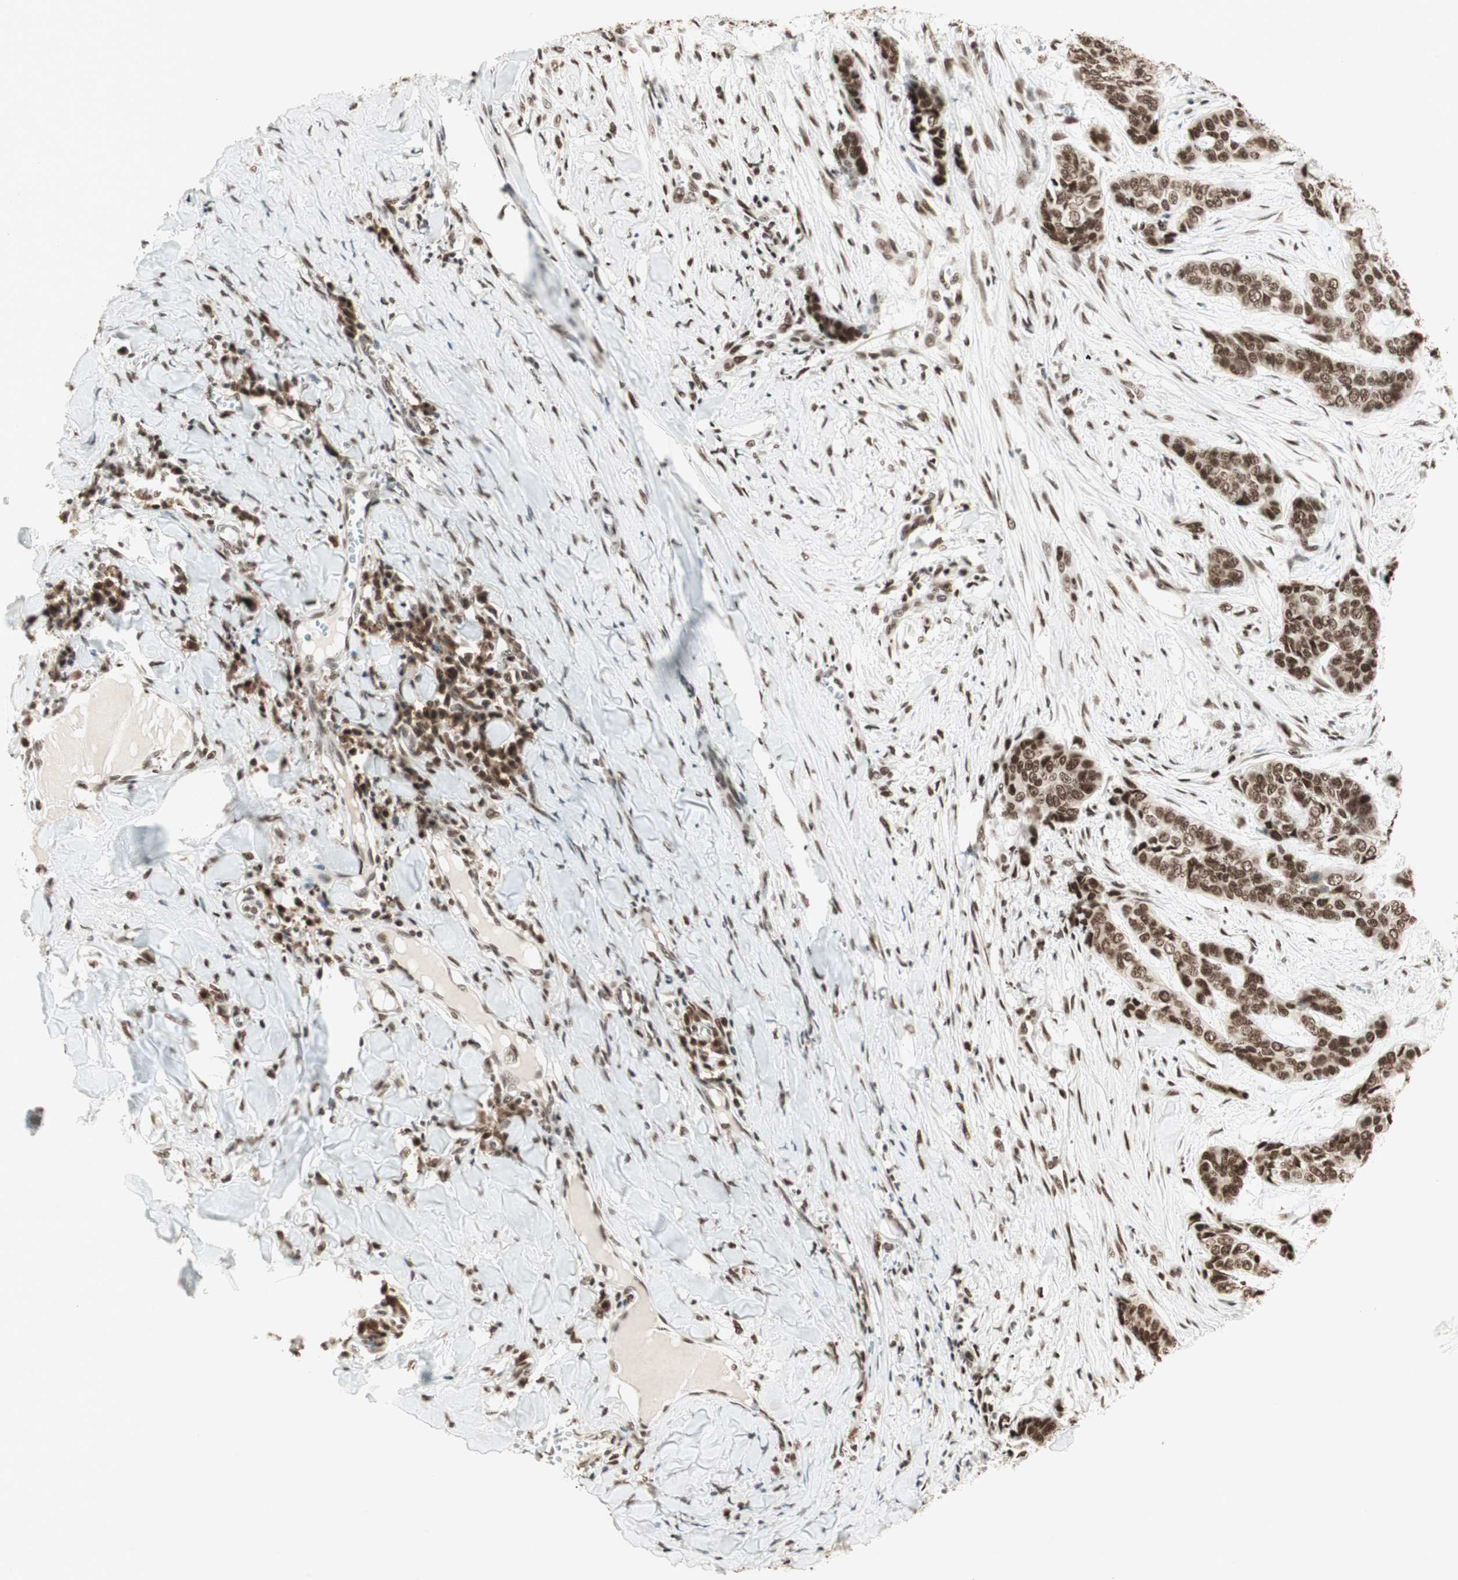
{"staining": {"intensity": "strong", "quantity": ">75%", "location": "nuclear"}, "tissue": "skin cancer", "cell_type": "Tumor cells", "image_type": "cancer", "snomed": [{"axis": "morphology", "description": "Basal cell carcinoma"}, {"axis": "topography", "description": "Skin"}], "caption": "Skin cancer stained for a protein shows strong nuclear positivity in tumor cells. (brown staining indicates protein expression, while blue staining denotes nuclei).", "gene": "SMARCE1", "patient": {"sex": "female", "age": 64}}